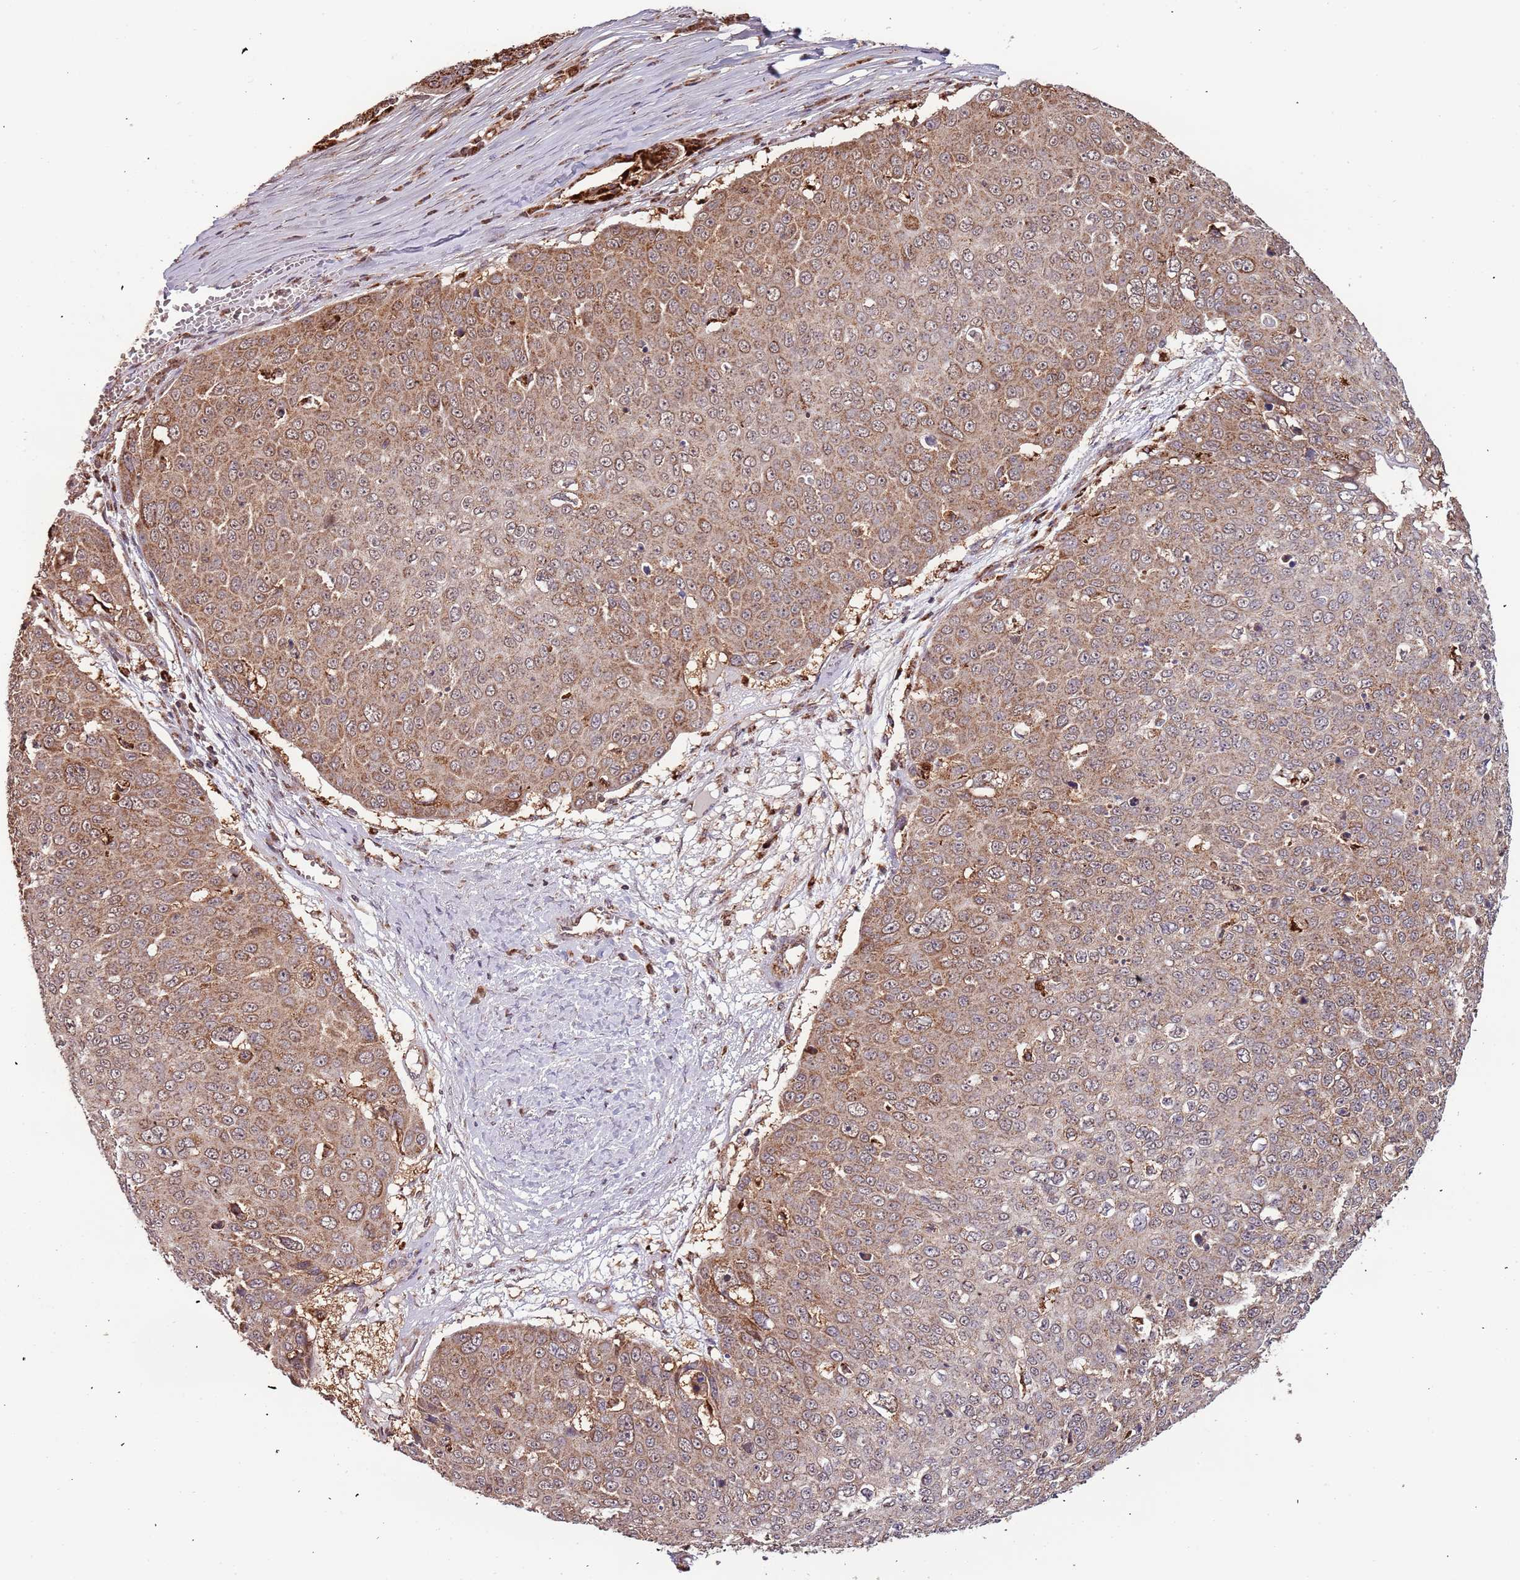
{"staining": {"intensity": "moderate", "quantity": ">75%", "location": "cytoplasmic/membranous"}, "tissue": "skin cancer", "cell_type": "Tumor cells", "image_type": "cancer", "snomed": [{"axis": "morphology", "description": "Squamous cell carcinoma, NOS"}, {"axis": "topography", "description": "Skin"}], "caption": "The image shows immunohistochemical staining of skin squamous cell carcinoma. There is moderate cytoplasmic/membranous expression is appreciated in about >75% of tumor cells. The staining was performed using DAB, with brown indicating positive protein expression. Nuclei are stained blue with hematoxylin.", "gene": "IL17RD", "patient": {"sex": "male", "age": 71}}